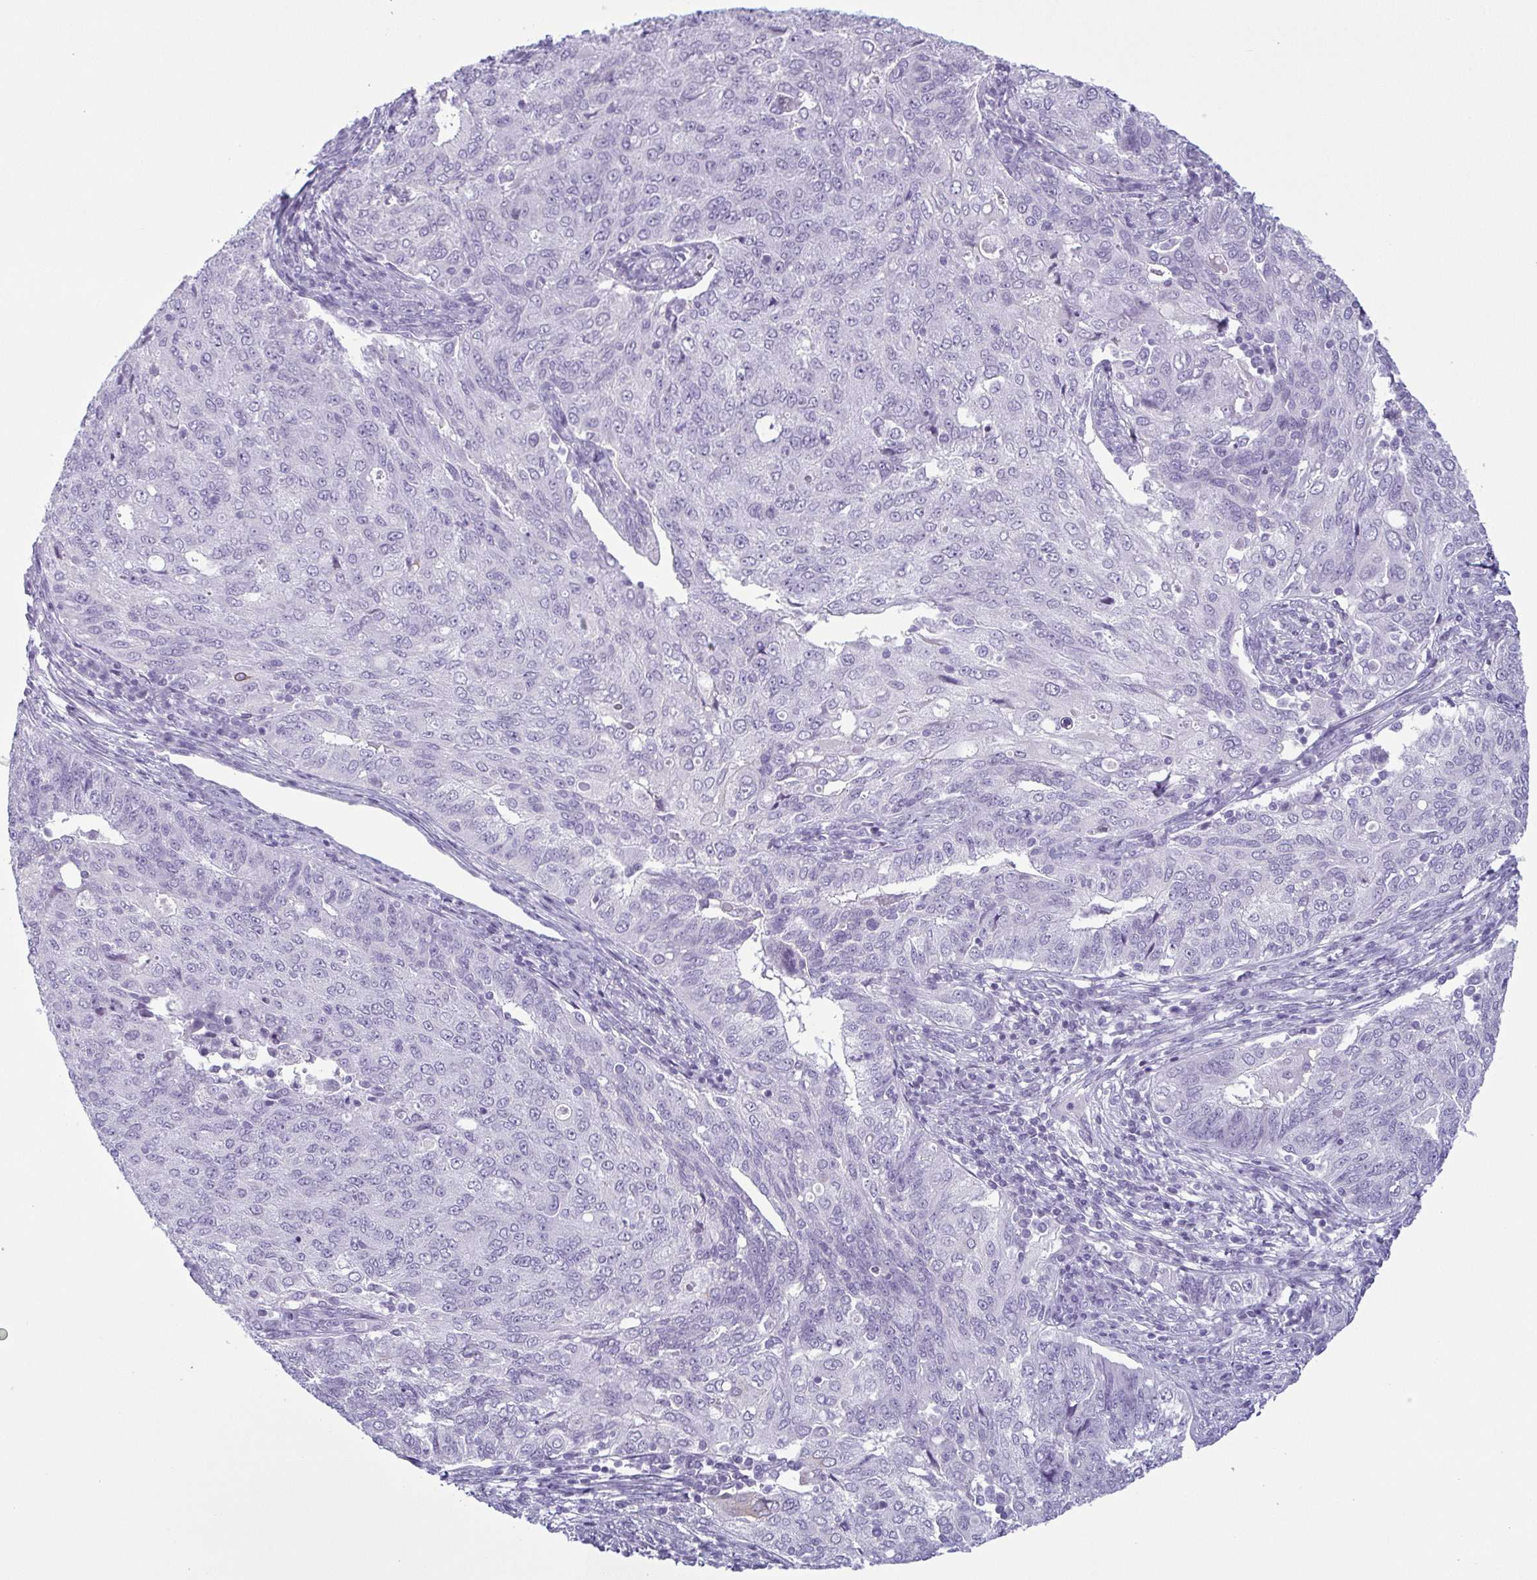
{"staining": {"intensity": "negative", "quantity": "none", "location": "none"}, "tissue": "endometrial cancer", "cell_type": "Tumor cells", "image_type": "cancer", "snomed": [{"axis": "morphology", "description": "Adenocarcinoma, NOS"}, {"axis": "topography", "description": "Endometrium"}], "caption": "Human endometrial cancer (adenocarcinoma) stained for a protein using IHC reveals no expression in tumor cells.", "gene": "KRT78", "patient": {"sex": "female", "age": 43}}